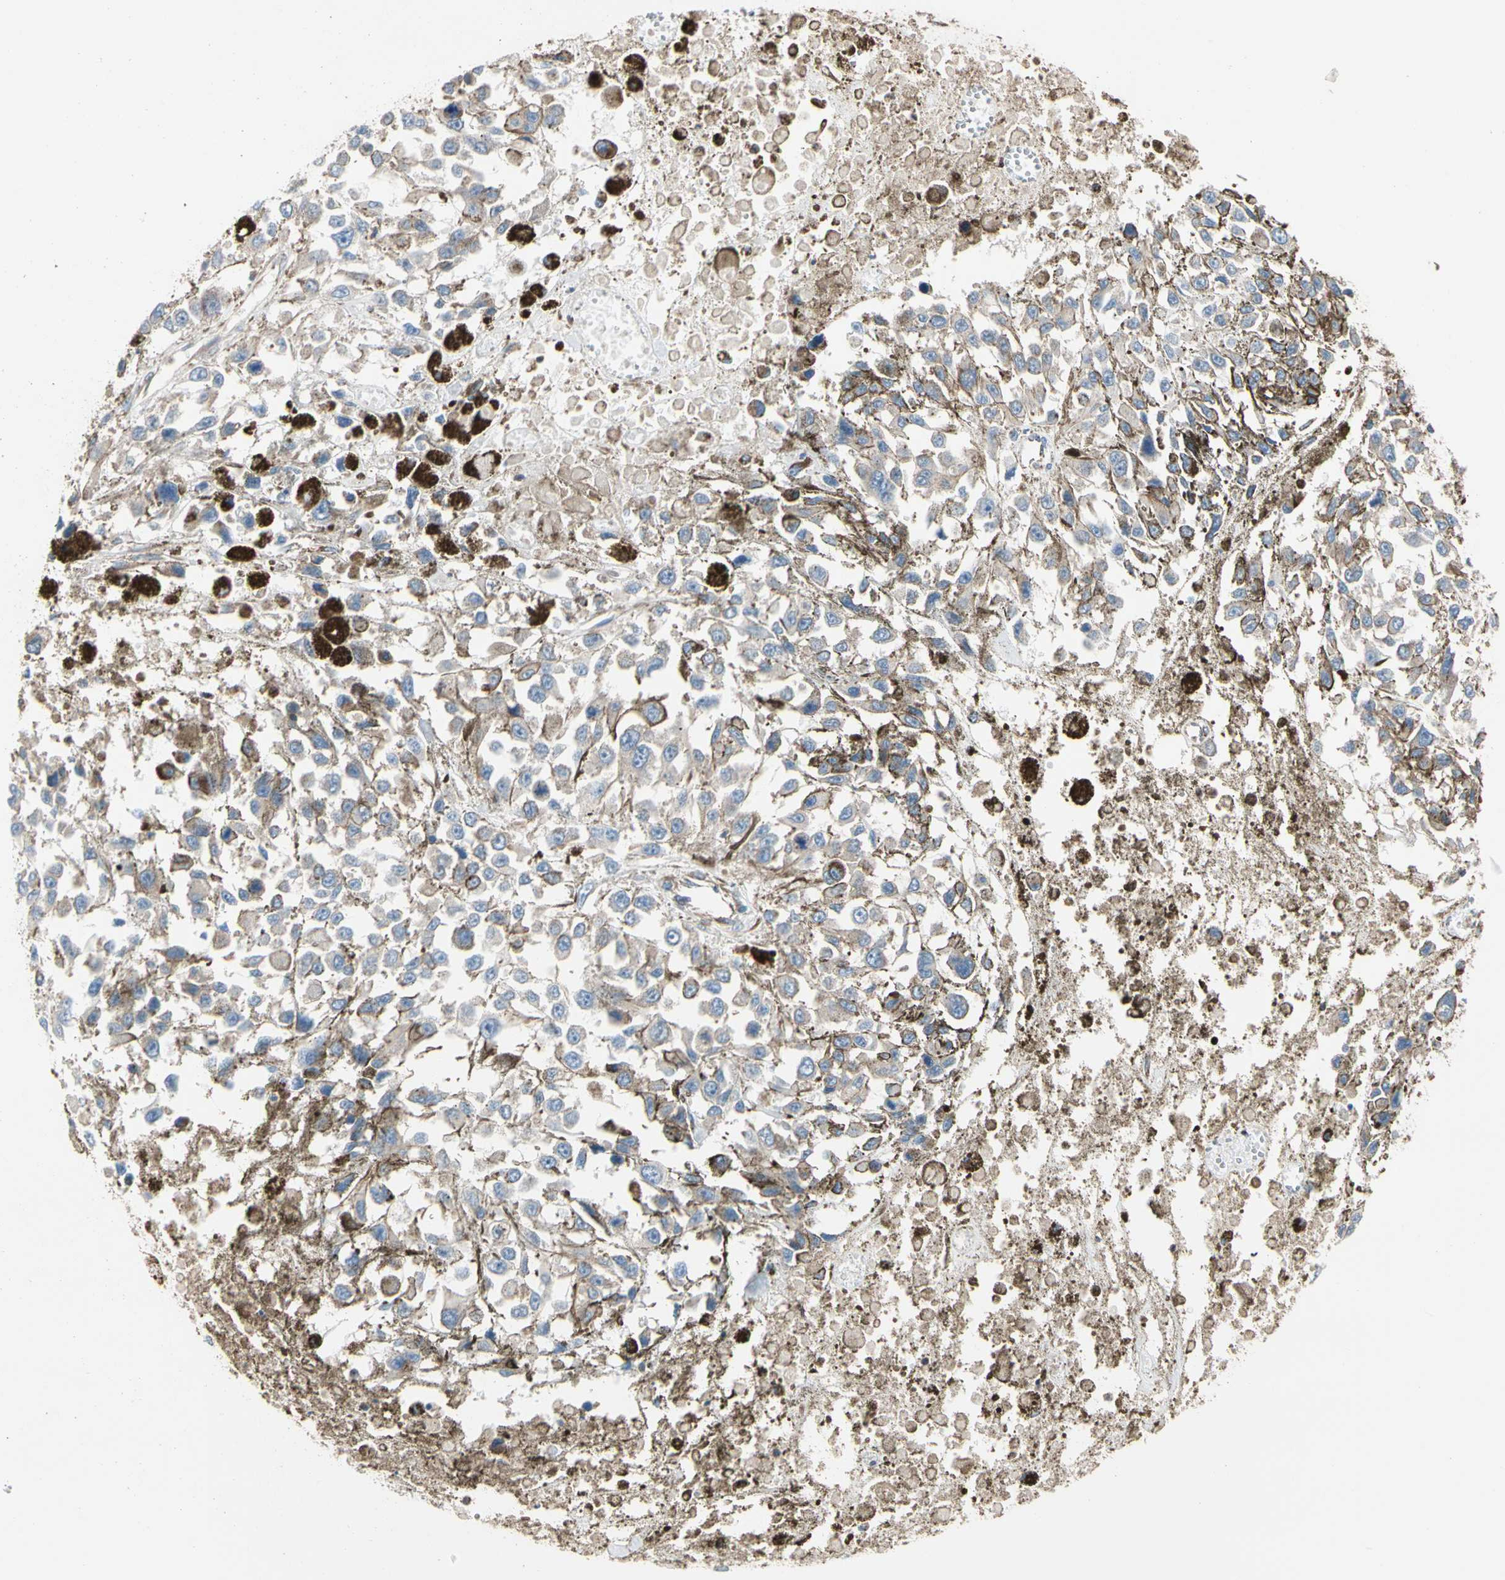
{"staining": {"intensity": "weak", "quantity": "25%-75%", "location": "cytoplasmic/membranous"}, "tissue": "melanoma", "cell_type": "Tumor cells", "image_type": "cancer", "snomed": [{"axis": "morphology", "description": "Malignant melanoma, Metastatic site"}, {"axis": "topography", "description": "Lymph node"}], "caption": "High-magnification brightfield microscopy of melanoma stained with DAB (3,3'-diaminobenzidine) (brown) and counterstained with hematoxylin (blue). tumor cells exhibit weak cytoplasmic/membranous staining is present in about25%-75% of cells.", "gene": "ROCK1", "patient": {"sex": "male", "age": 59}}